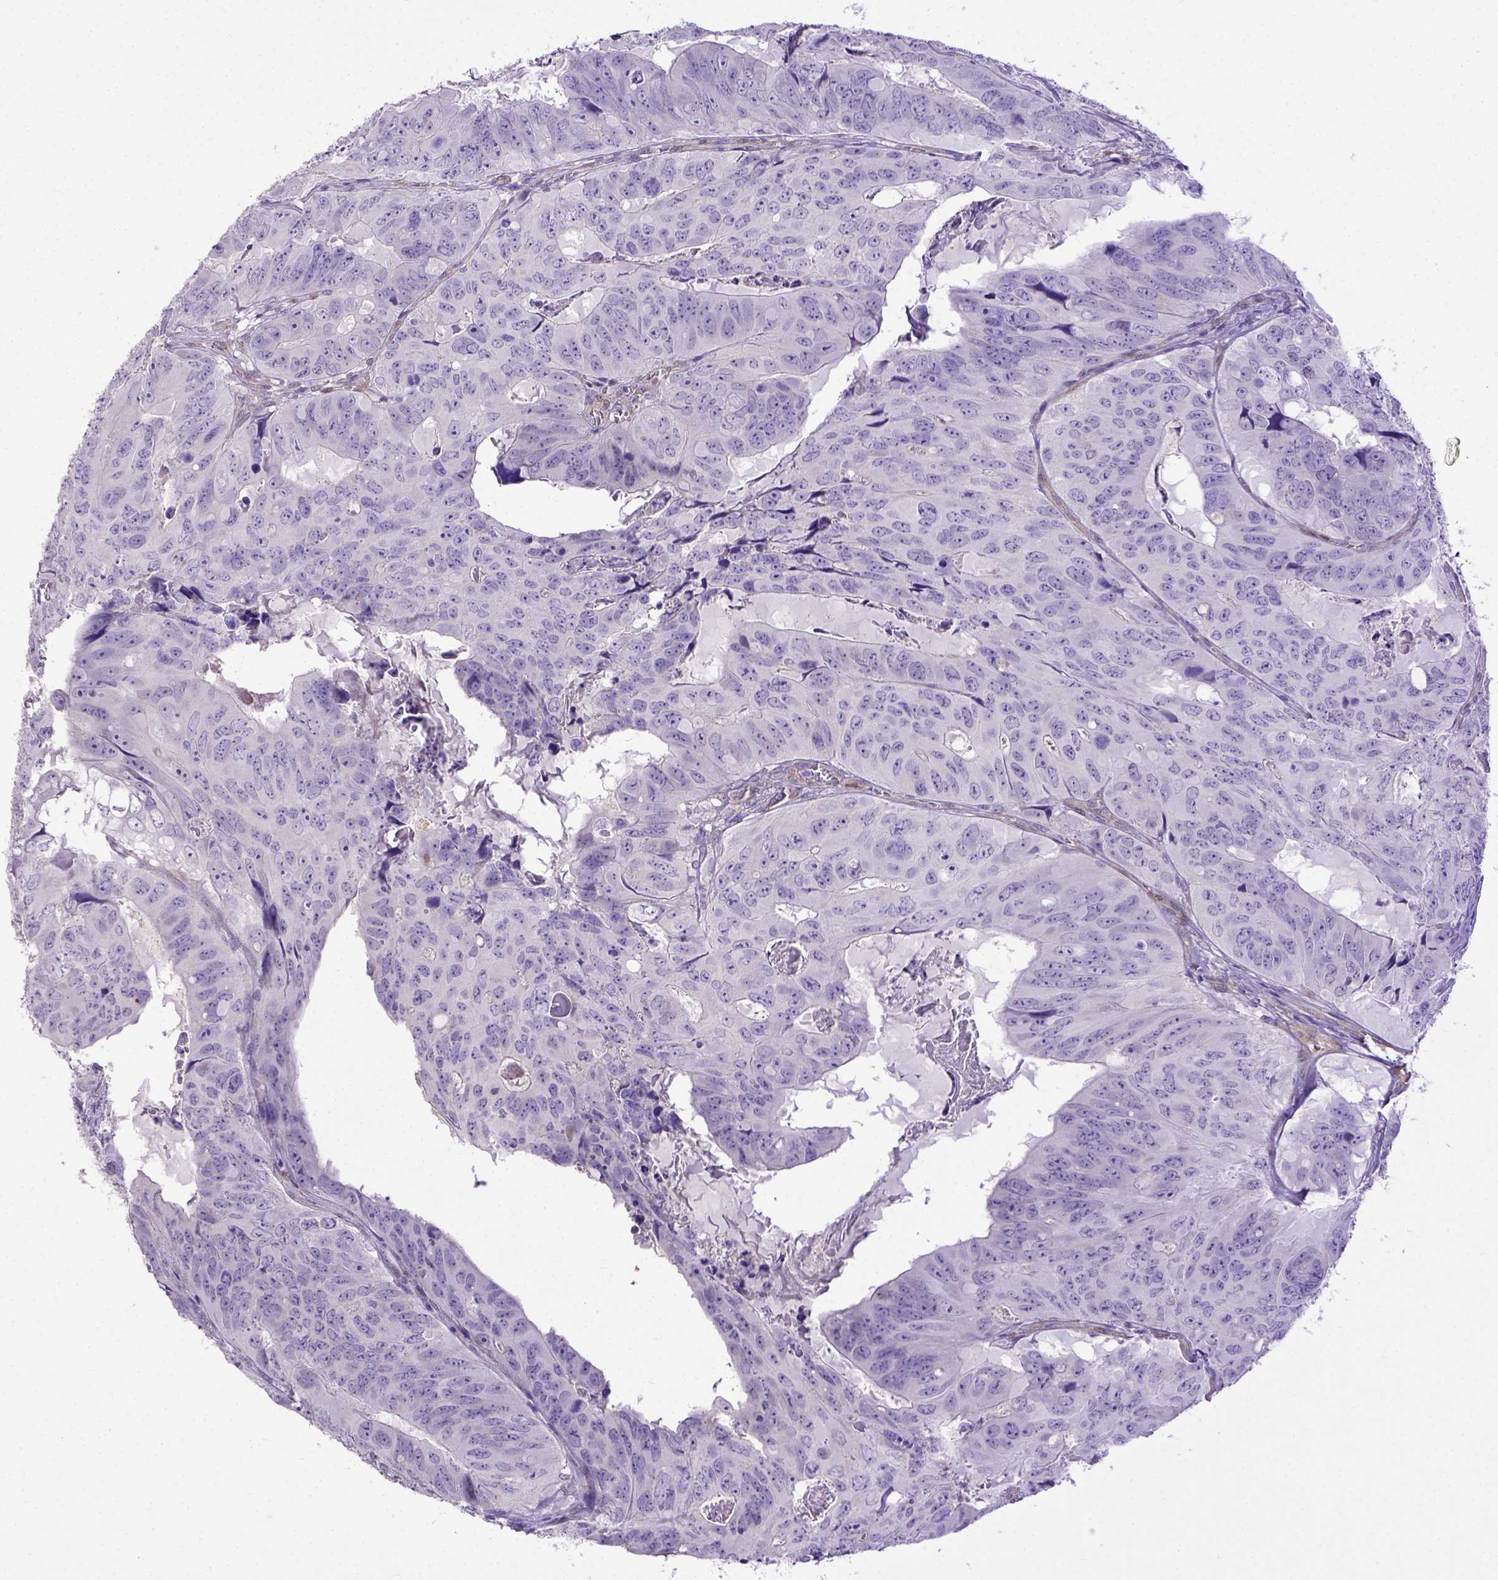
{"staining": {"intensity": "negative", "quantity": "none", "location": "none"}, "tissue": "colorectal cancer", "cell_type": "Tumor cells", "image_type": "cancer", "snomed": [{"axis": "morphology", "description": "Adenocarcinoma, NOS"}, {"axis": "topography", "description": "Colon"}], "caption": "DAB immunohistochemical staining of human adenocarcinoma (colorectal) exhibits no significant staining in tumor cells.", "gene": "BTN1A1", "patient": {"sex": "male", "age": 79}}